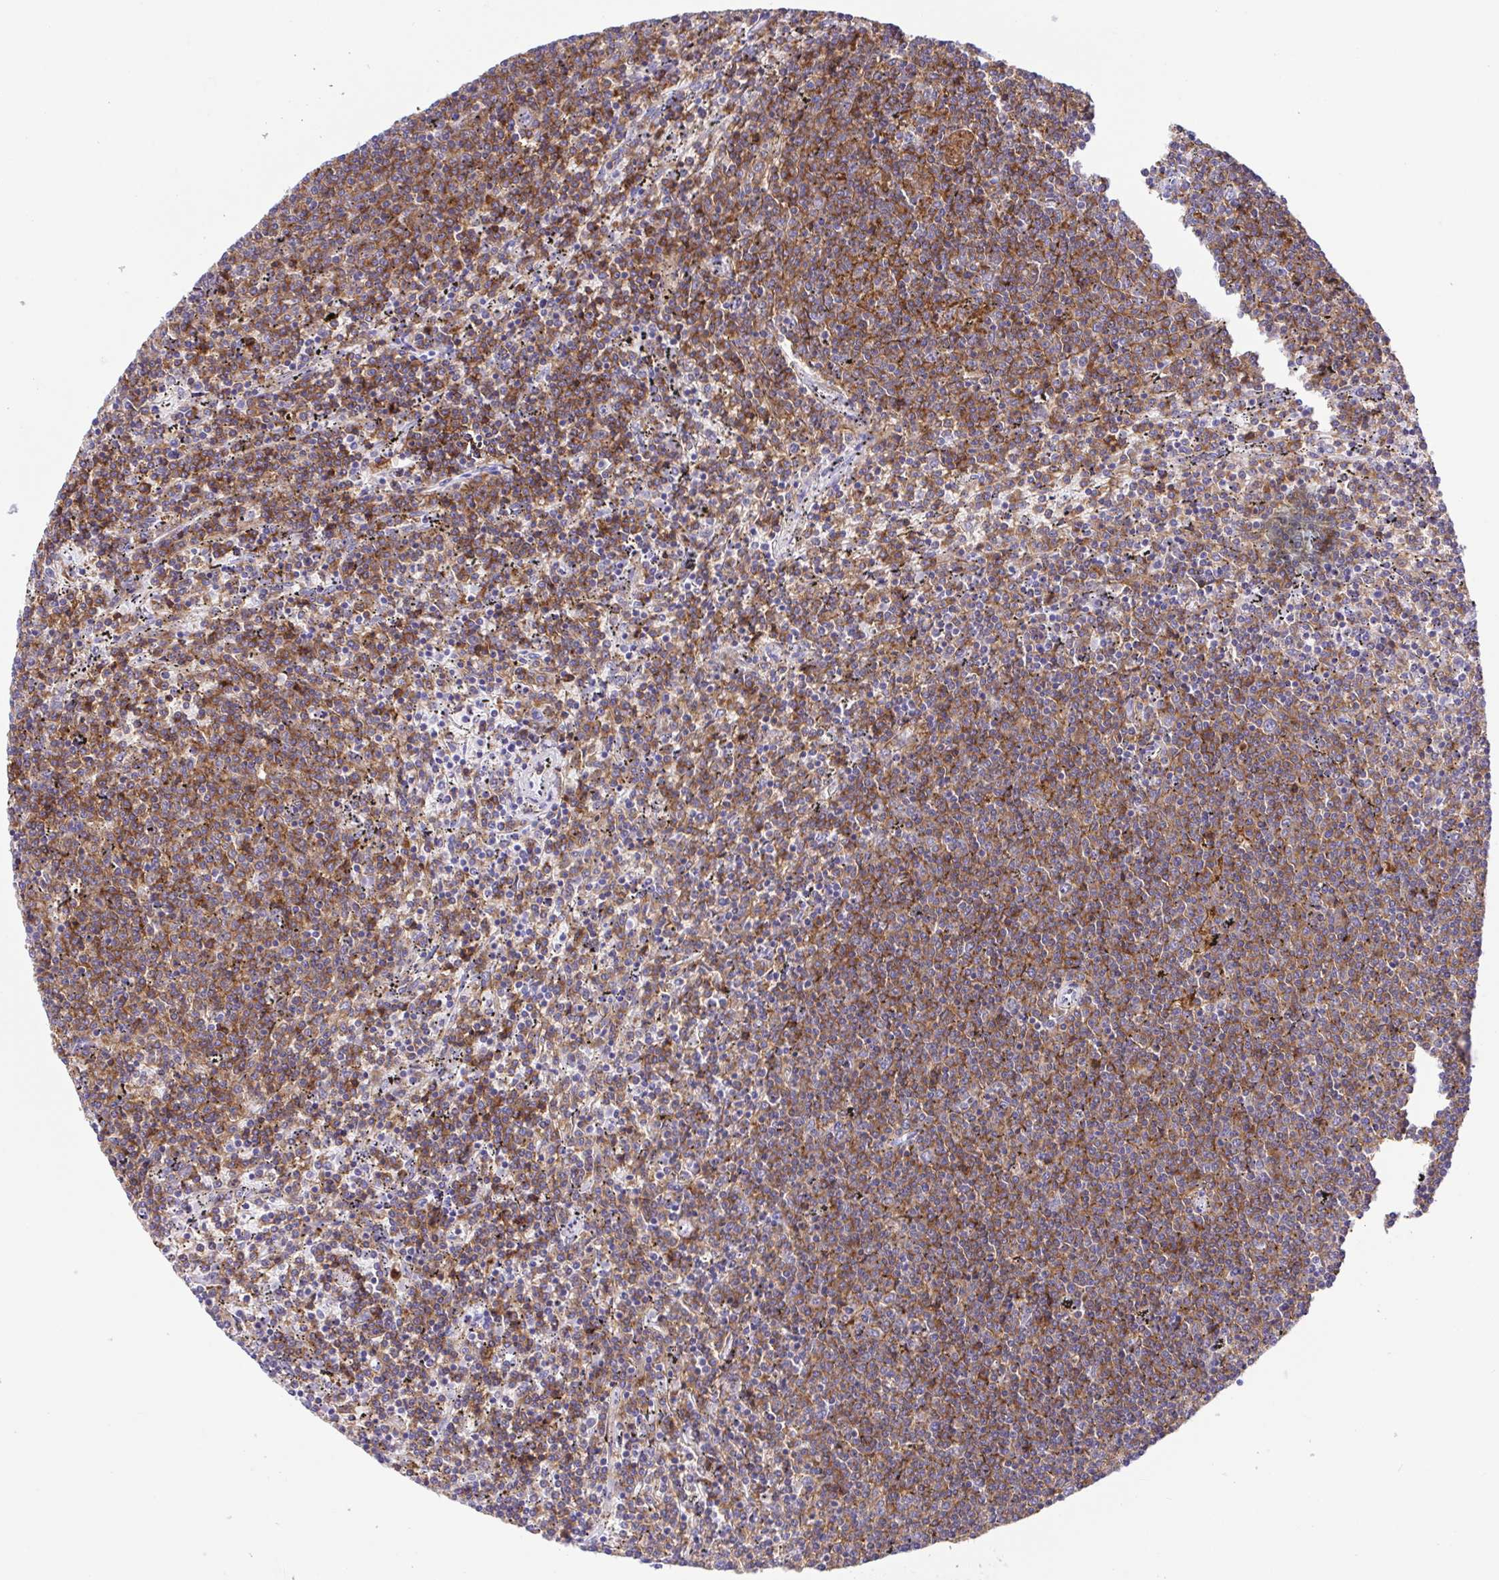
{"staining": {"intensity": "moderate", "quantity": ">75%", "location": "cytoplasmic/membranous"}, "tissue": "lymphoma", "cell_type": "Tumor cells", "image_type": "cancer", "snomed": [{"axis": "morphology", "description": "Malignant lymphoma, non-Hodgkin's type, Low grade"}, {"axis": "topography", "description": "Spleen"}], "caption": "The immunohistochemical stain labels moderate cytoplasmic/membranous expression in tumor cells of lymphoma tissue.", "gene": "CD72", "patient": {"sex": "female", "age": 50}}